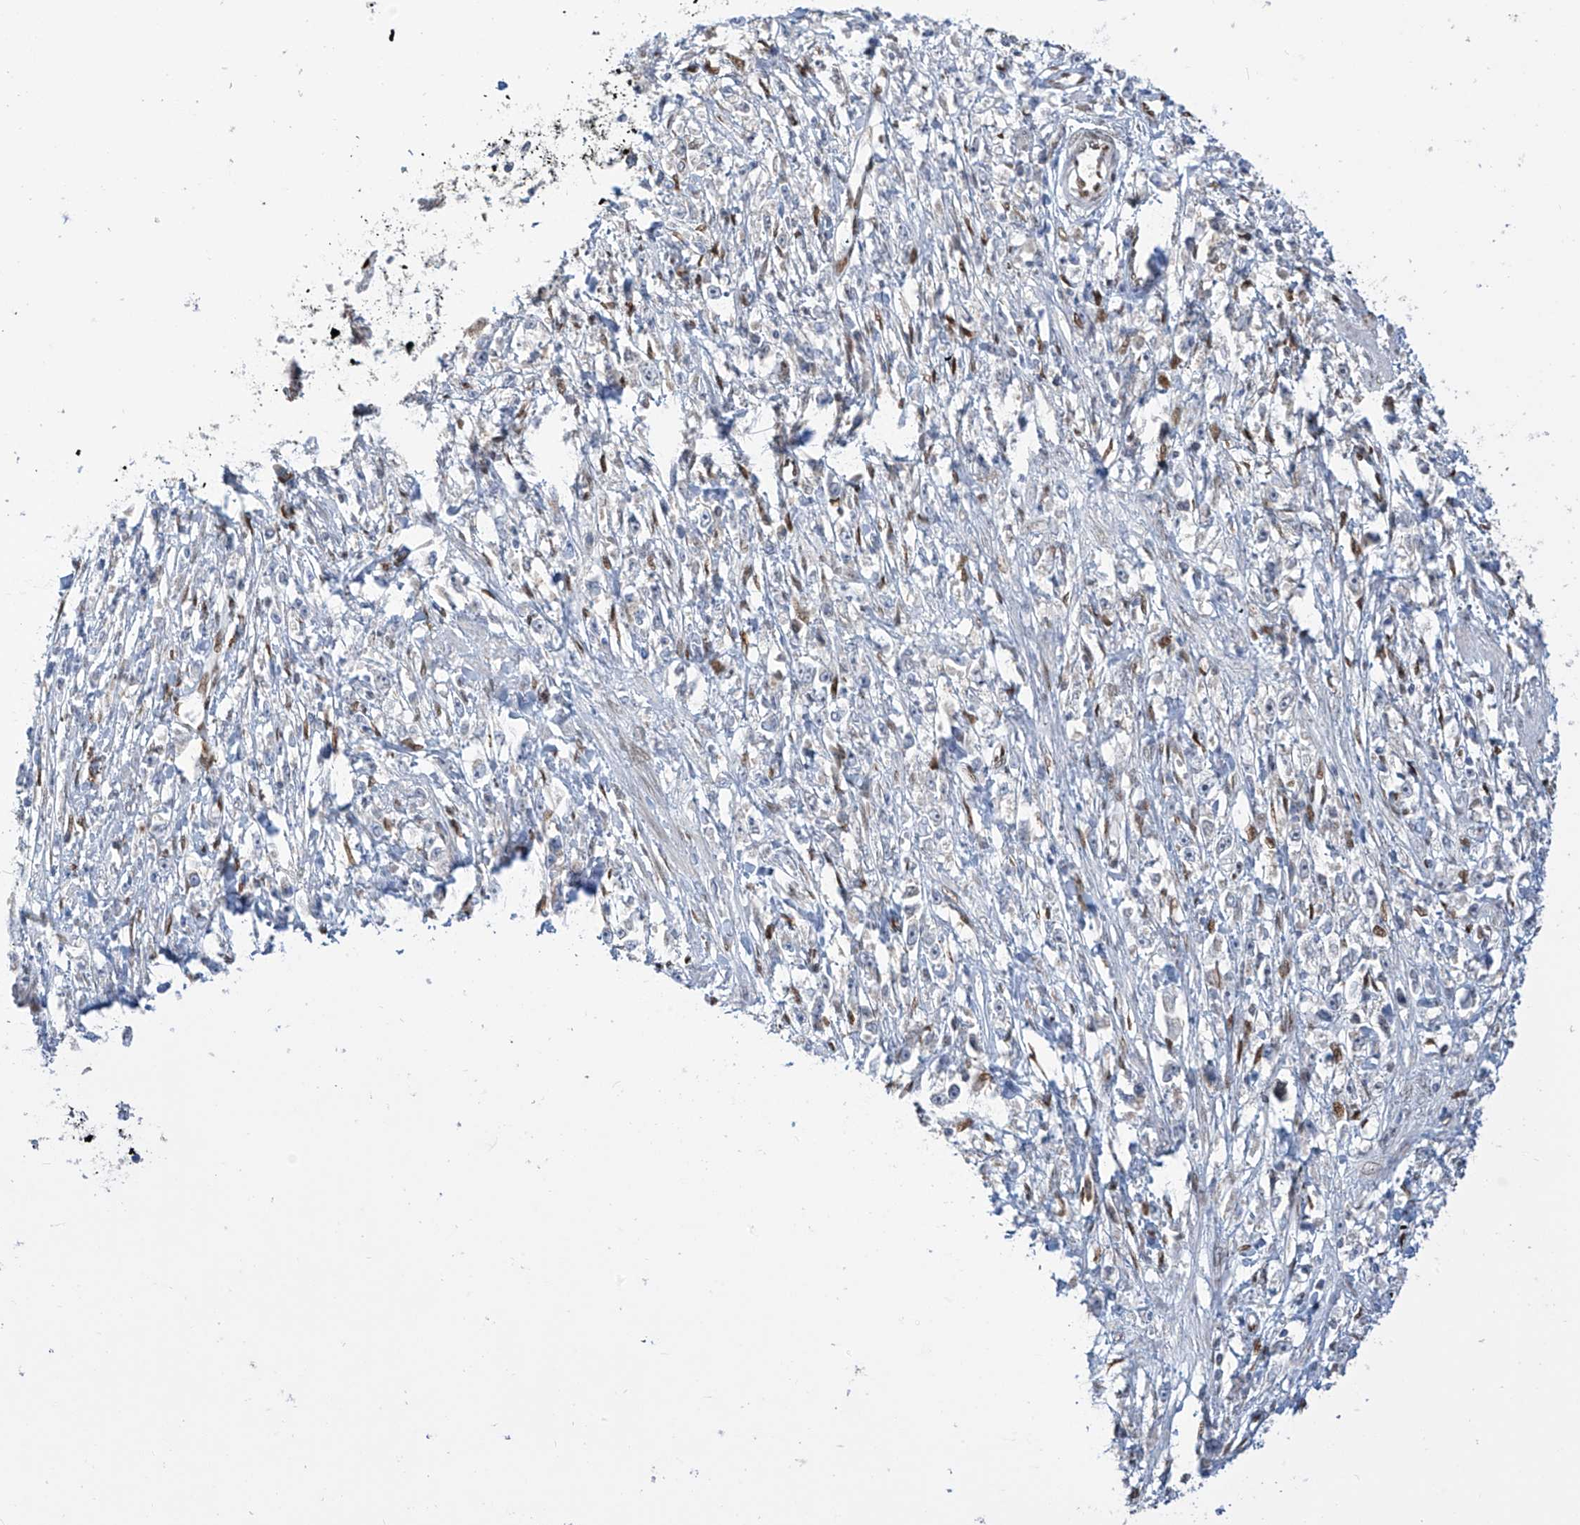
{"staining": {"intensity": "negative", "quantity": "none", "location": "none"}, "tissue": "stomach cancer", "cell_type": "Tumor cells", "image_type": "cancer", "snomed": [{"axis": "morphology", "description": "Adenocarcinoma, NOS"}, {"axis": "topography", "description": "Stomach"}], "caption": "A histopathology image of human stomach cancer (adenocarcinoma) is negative for staining in tumor cells. Brightfield microscopy of IHC stained with DAB (brown) and hematoxylin (blue), captured at high magnification.", "gene": "PM20D2", "patient": {"sex": "female", "age": 59}}